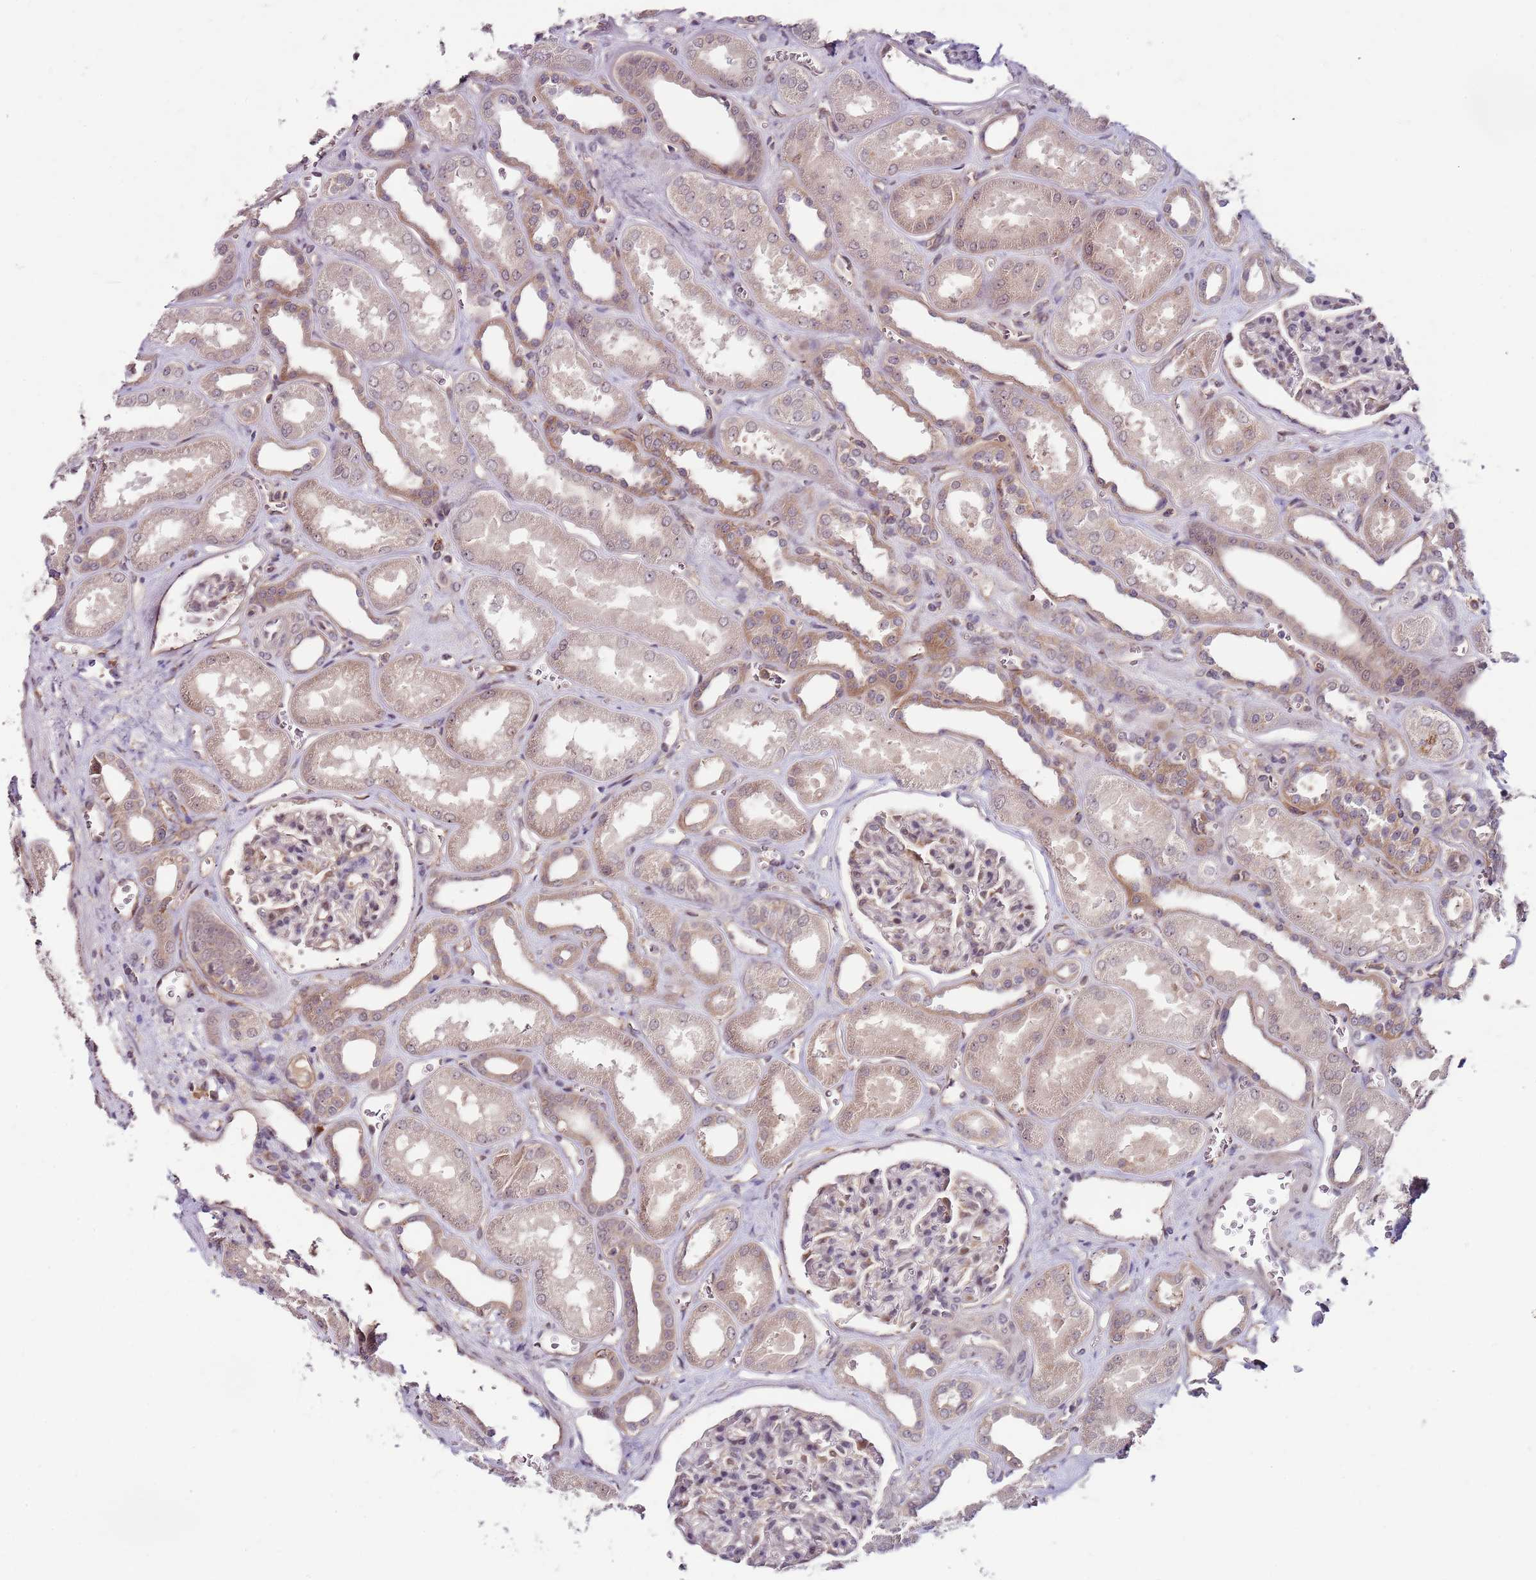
{"staining": {"intensity": "weak", "quantity": "<25%", "location": "cytoplasmic/membranous"}, "tissue": "kidney", "cell_type": "Cells in glomeruli", "image_type": "normal", "snomed": [{"axis": "morphology", "description": "Normal tissue, NOS"}, {"axis": "morphology", "description": "Adenocarcinoma, NOS"}, {"axis": "topography", "description": "Kidney"}], "caption": "Cells in glomeruli are negative for brown protein staining in normal kidney. (DAB immunohistochemistry with hematoxylin counter stain).", "gene": "FBXL22", "patient": {"sex": "female", "age": 68}}